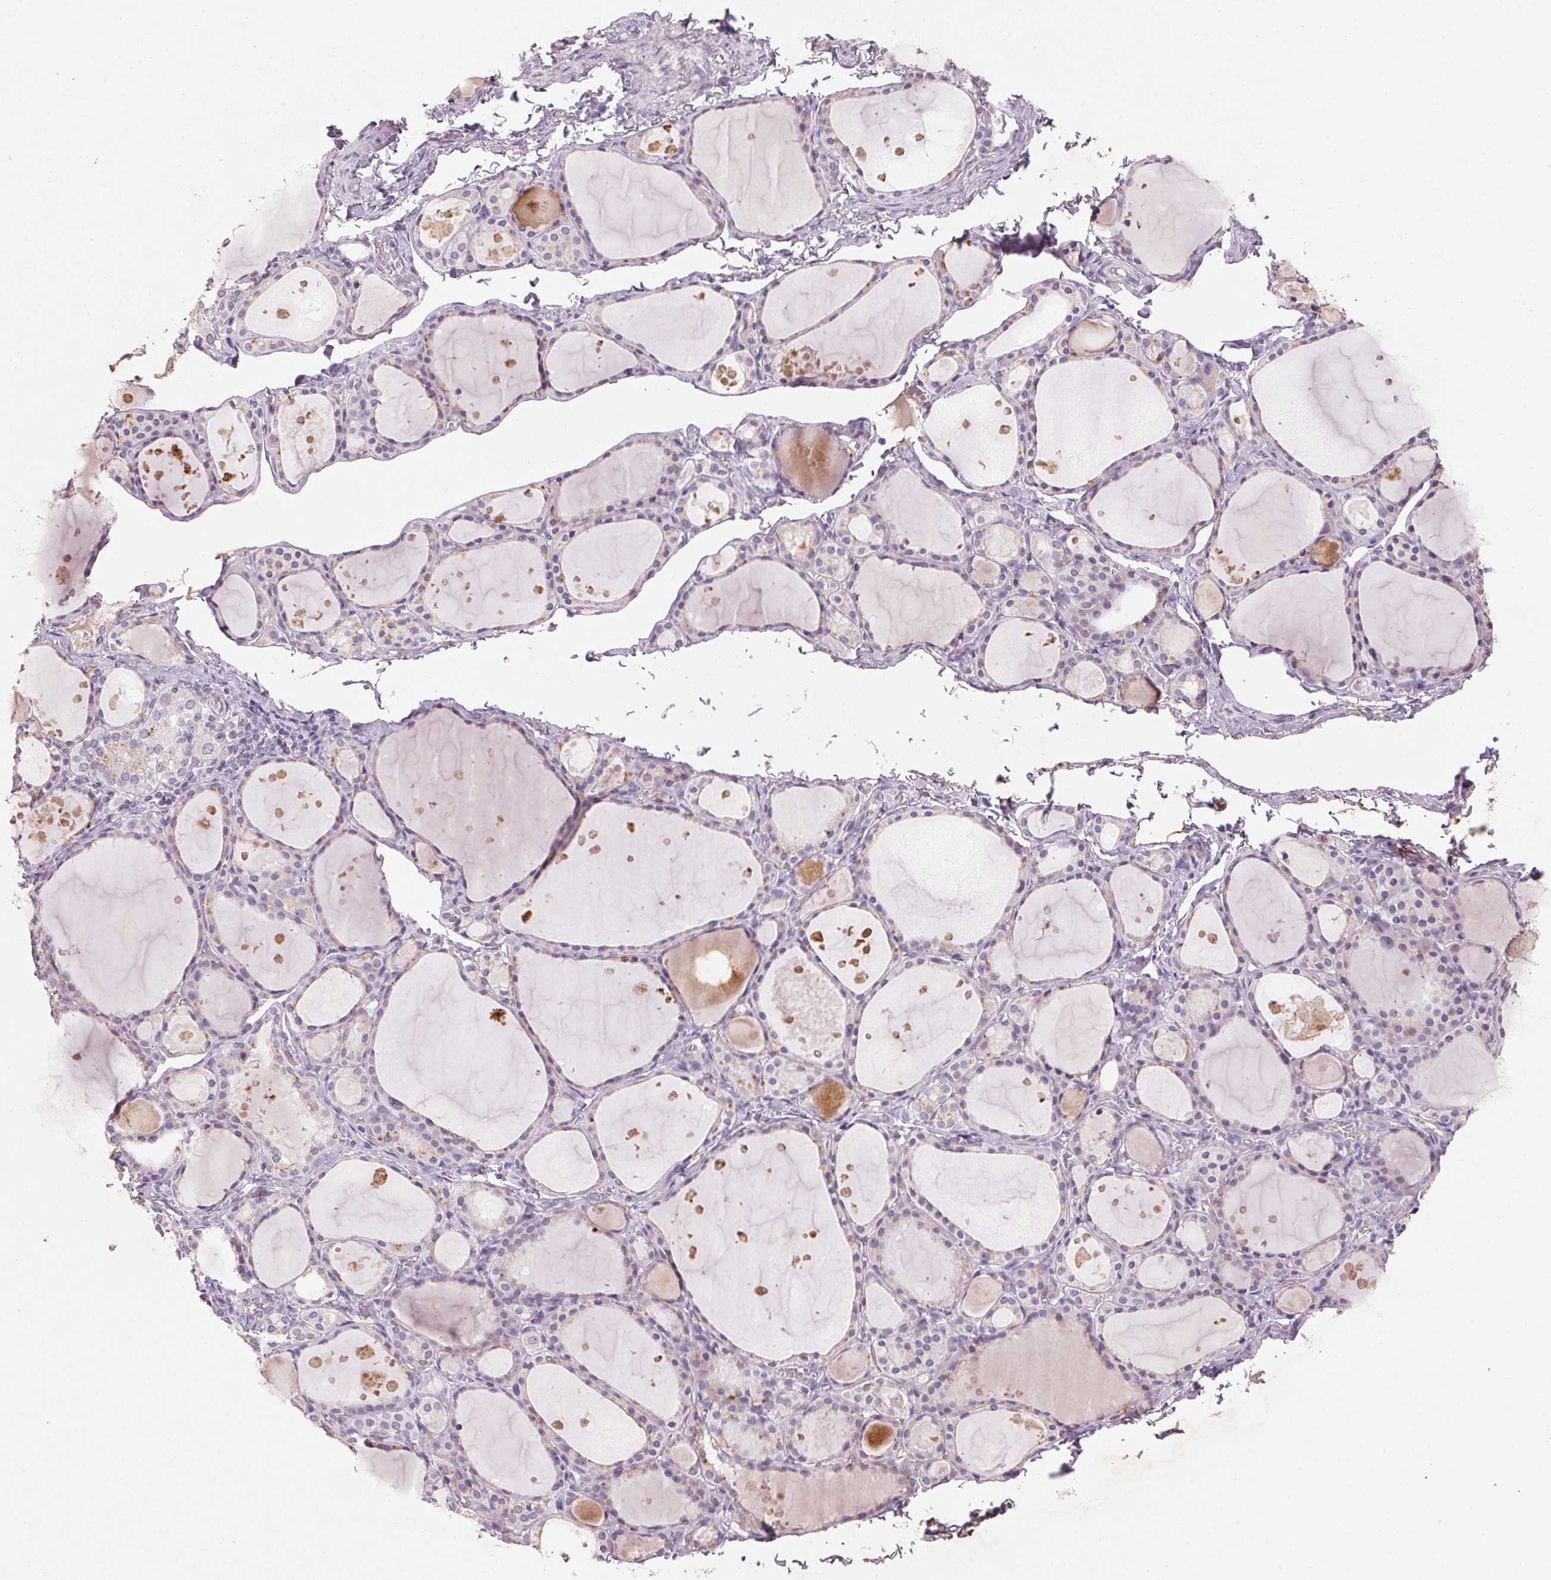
{"staining": {"intensity": "weak", "quantity": "<25%", "location": "cytoplasmic/membranous"}, "tissue": "thyroid gland", "cell_type": "Glandular cells", "image_type": "normal", "snomed": [{"axis": "morphology", "description": "Normal tissue, NOS"}, {"axis": "topography", "description": "Thyroid gland"}], "caption": "DAB (3,3'-diaminobenzidine) immunohistochemical staining of normal thyroid gland reveals no significant positivity in glandular cells. (Brightfield microscopy of DAB immunohistochemistry (IHC) at high magnification).", "gene": "CXCL5", "patient": {"sex": "male", "age": 68}}